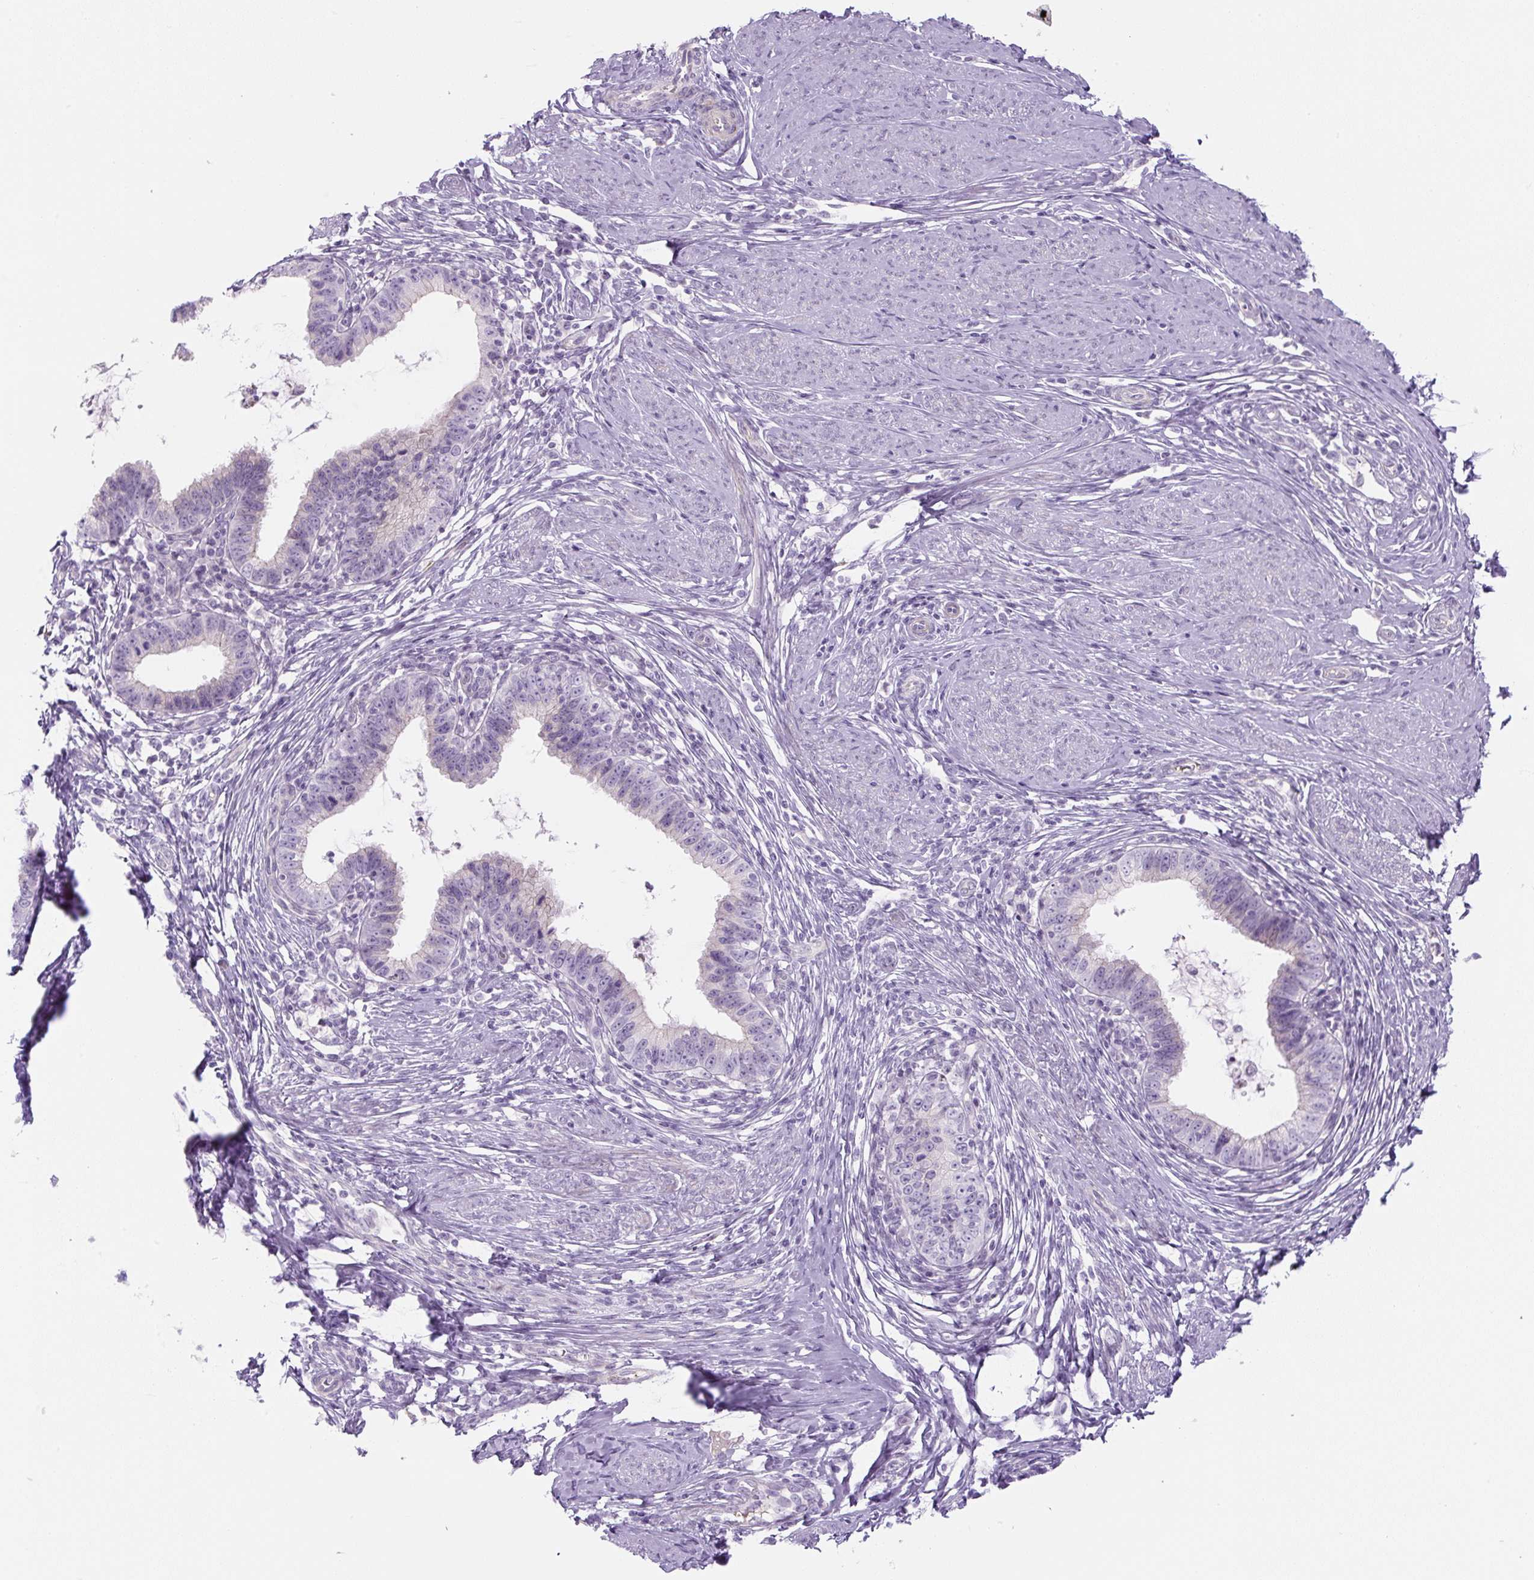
{"staining": {"intensity": "negative", "quantity": "none", "location": "none"}, "tissue": "cervical cancer", "cell_type": "Tumor cells", "image_type": "cancer", "snomed": [{"axis": "morphology", "description": "Adenocarcinoma, NOS"}, {"axis": "topography", "description": "Cervix"}], "caption": "Cervical adenocarcinoma was stained to show a protein in brown. There is no significant staining in tumor cells.", "gene": "PRM1", "patient": {"sex": "female", "age": 36}}